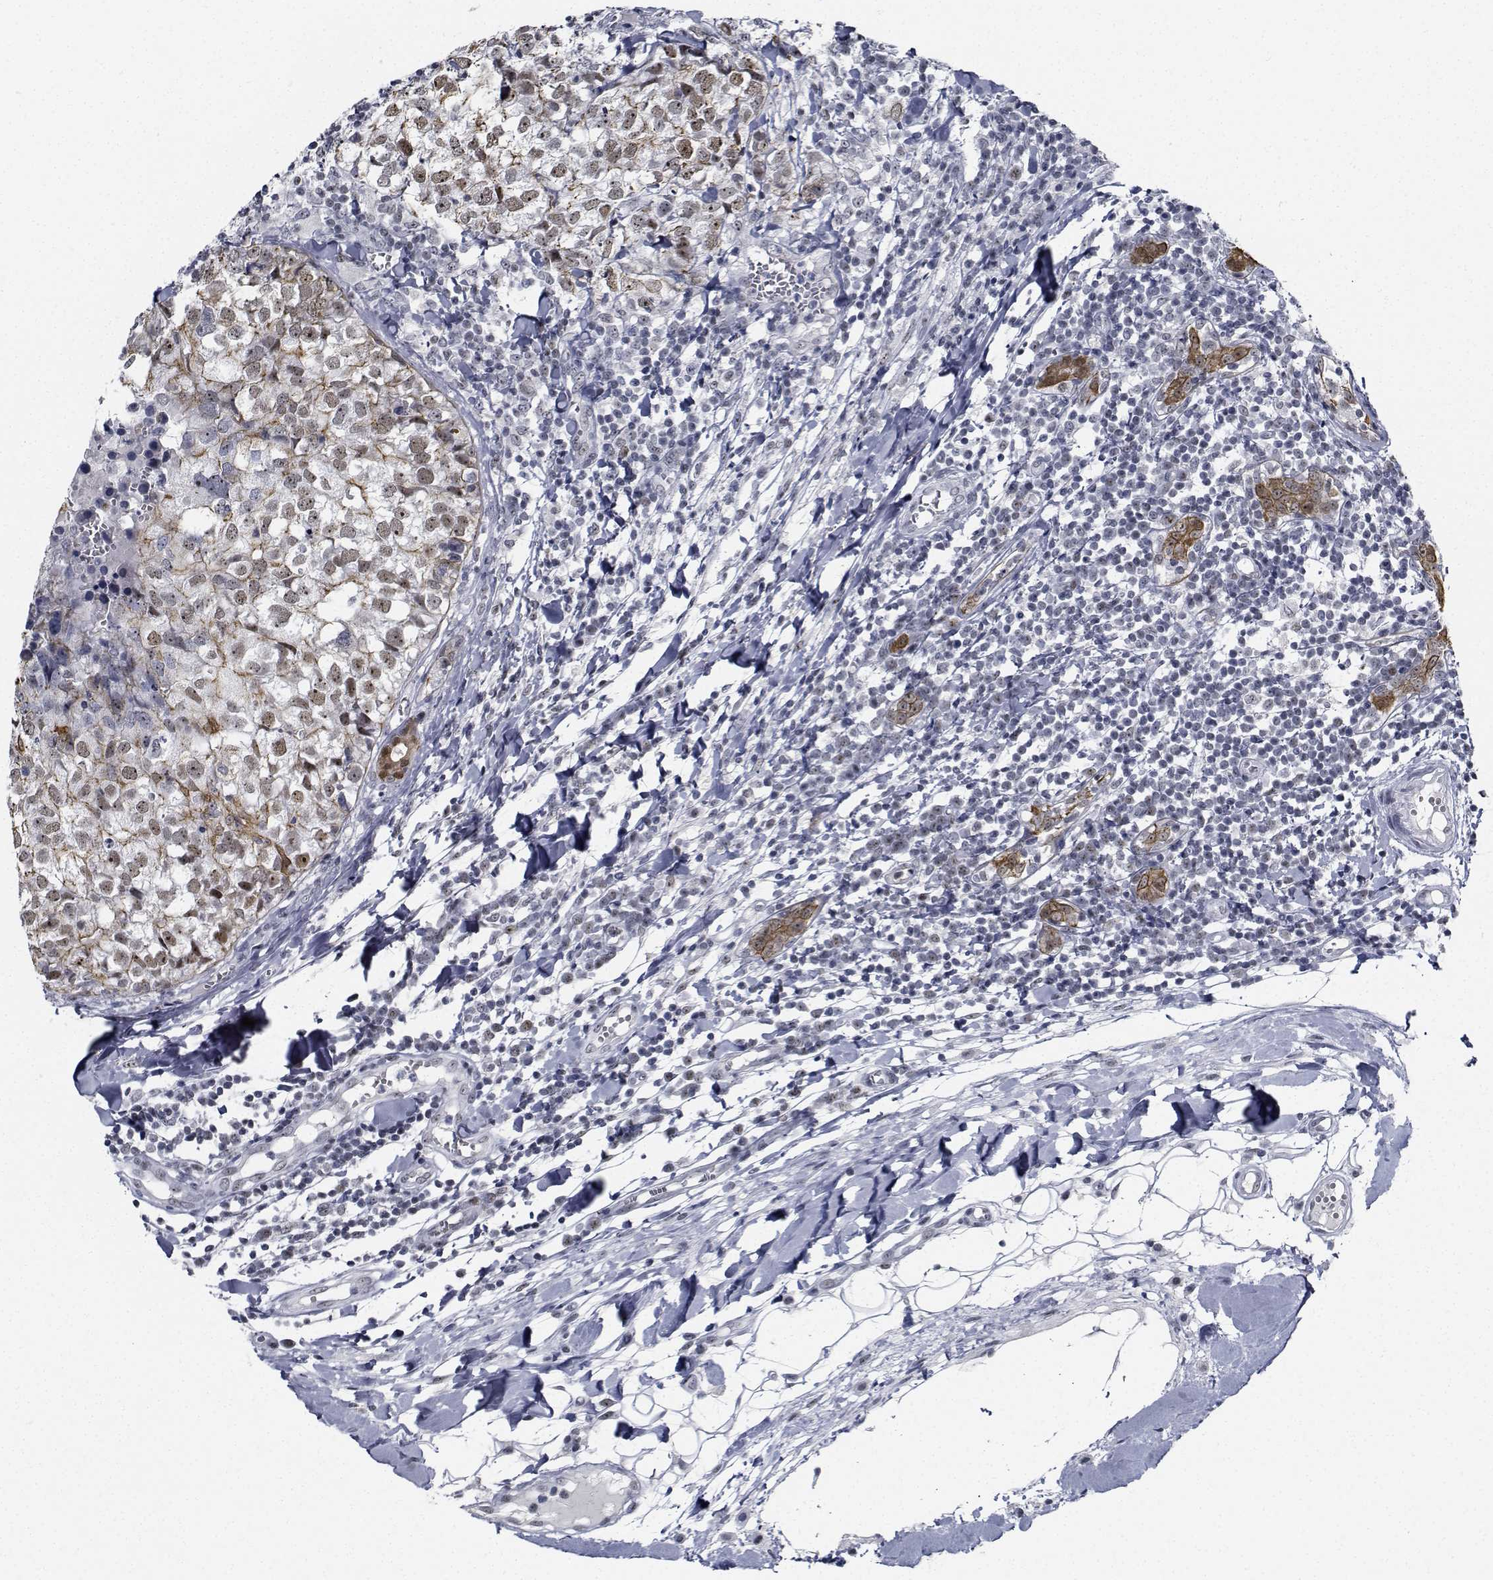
{"staining": {"intensity": "moderate", "quantity": ">75%", "location": "nuclear"}, "tissue": "breast cancer", "cell_type": "Tumor cells", "image_type": "cancer", "snomed": [{"axis": "morphology", "description": "Duct carcinoma"}, {"axis": "topography", "description": "Breast"}], "caption": "About >75% of tumor cells in human breast cancer (infiltrating ductal carcinoma) exhibit moderate nuclear protein positivity as visualized by brown immunohistochemical staining.", "gene": "NVL", "patient": {"sex": "female", "age": 30}}